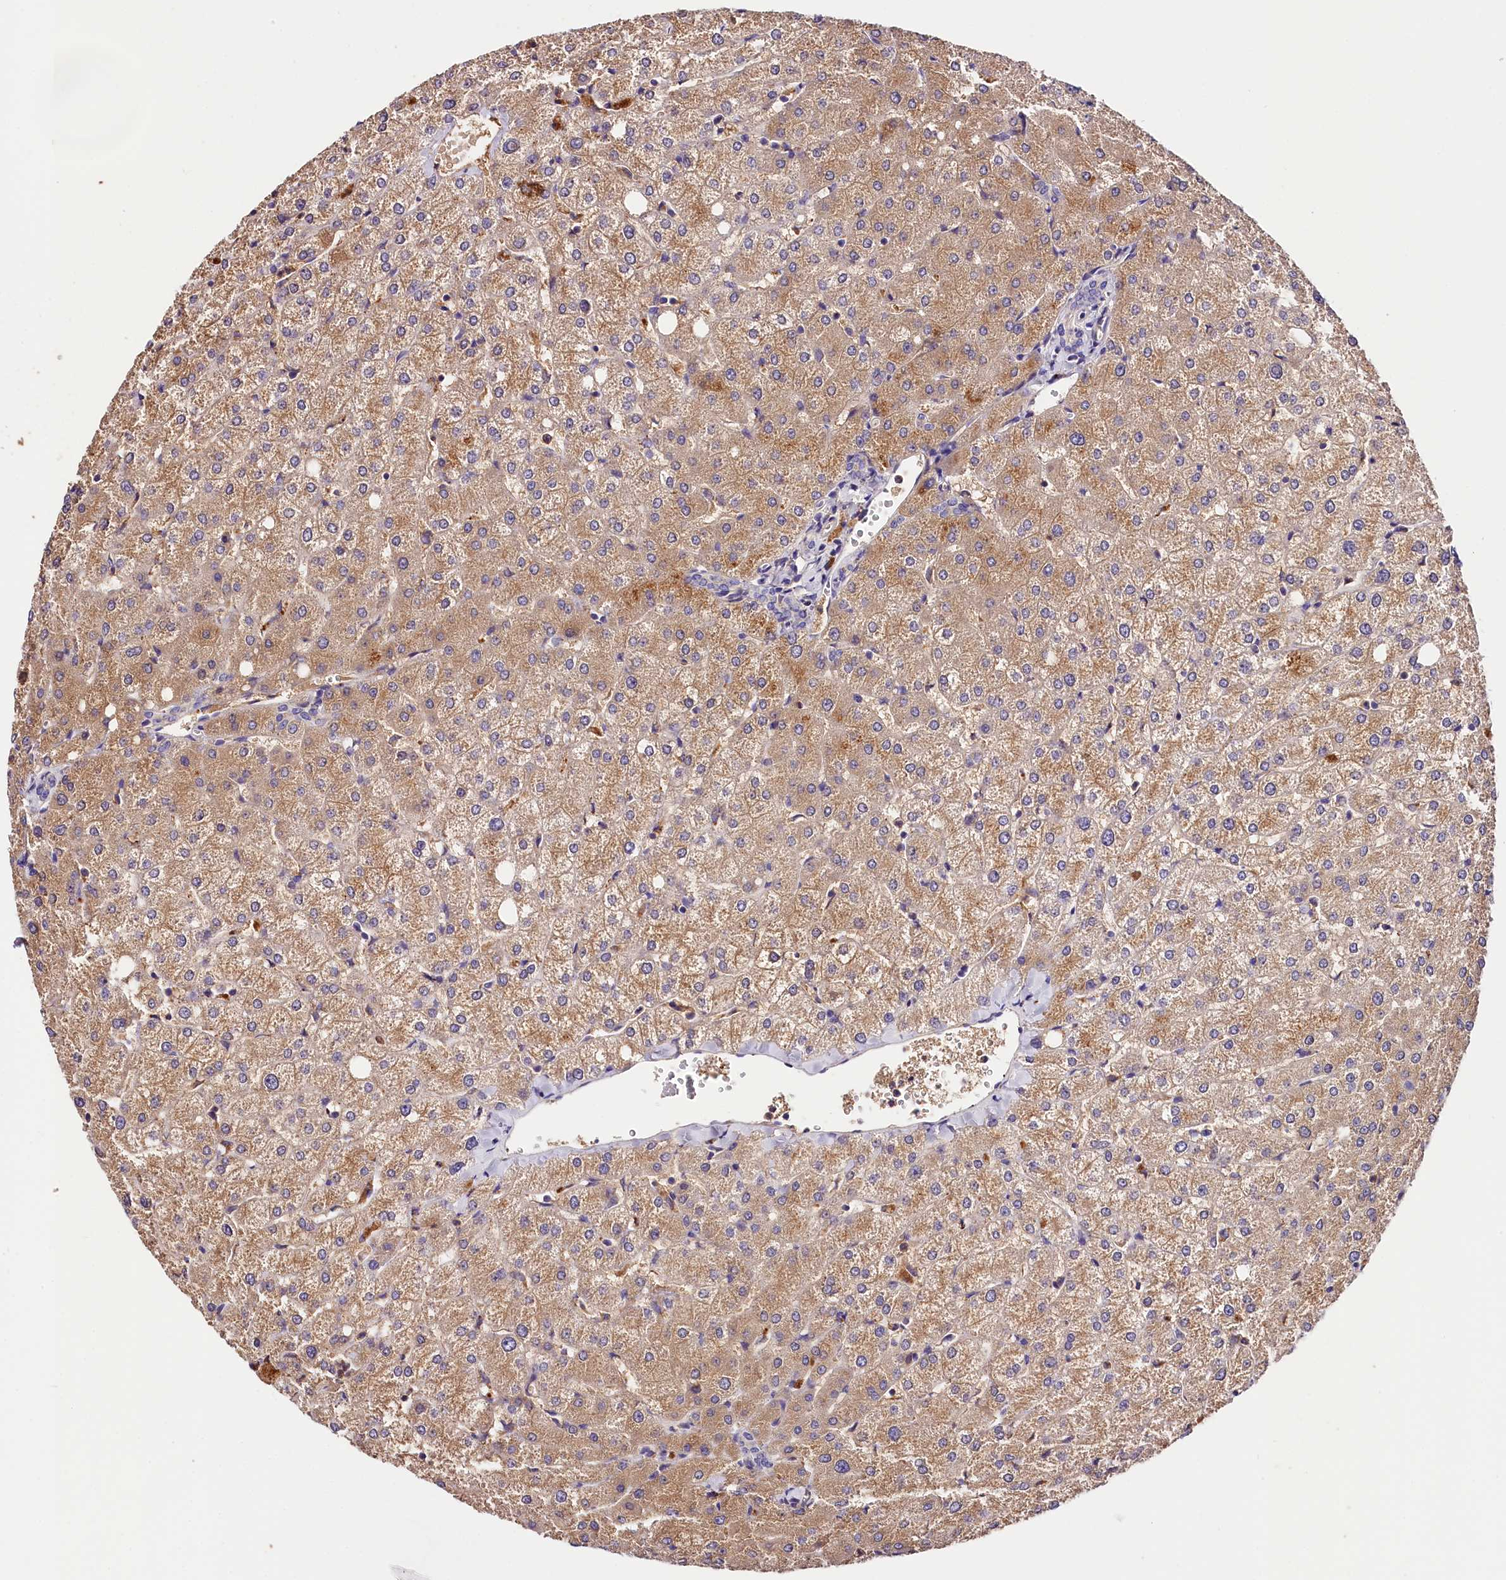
{"staining": {"intensity": "negative", "quantity": "none", "location": "none"}, "tissue": "liver", "cell_type": "Cholangiocytes", "image_type": "normal", "snomed": [{"axis": "morphology", "description": "Normal tissue, NOS"}, {"axis": "topography", "description": "Liver"}], "caption": "Human liver stained for a protein using immunohistochemistry shows no positivity in cholangiocytes.", "gene": "ARMC6", "patient": {"sex": "female", "age": 54}}